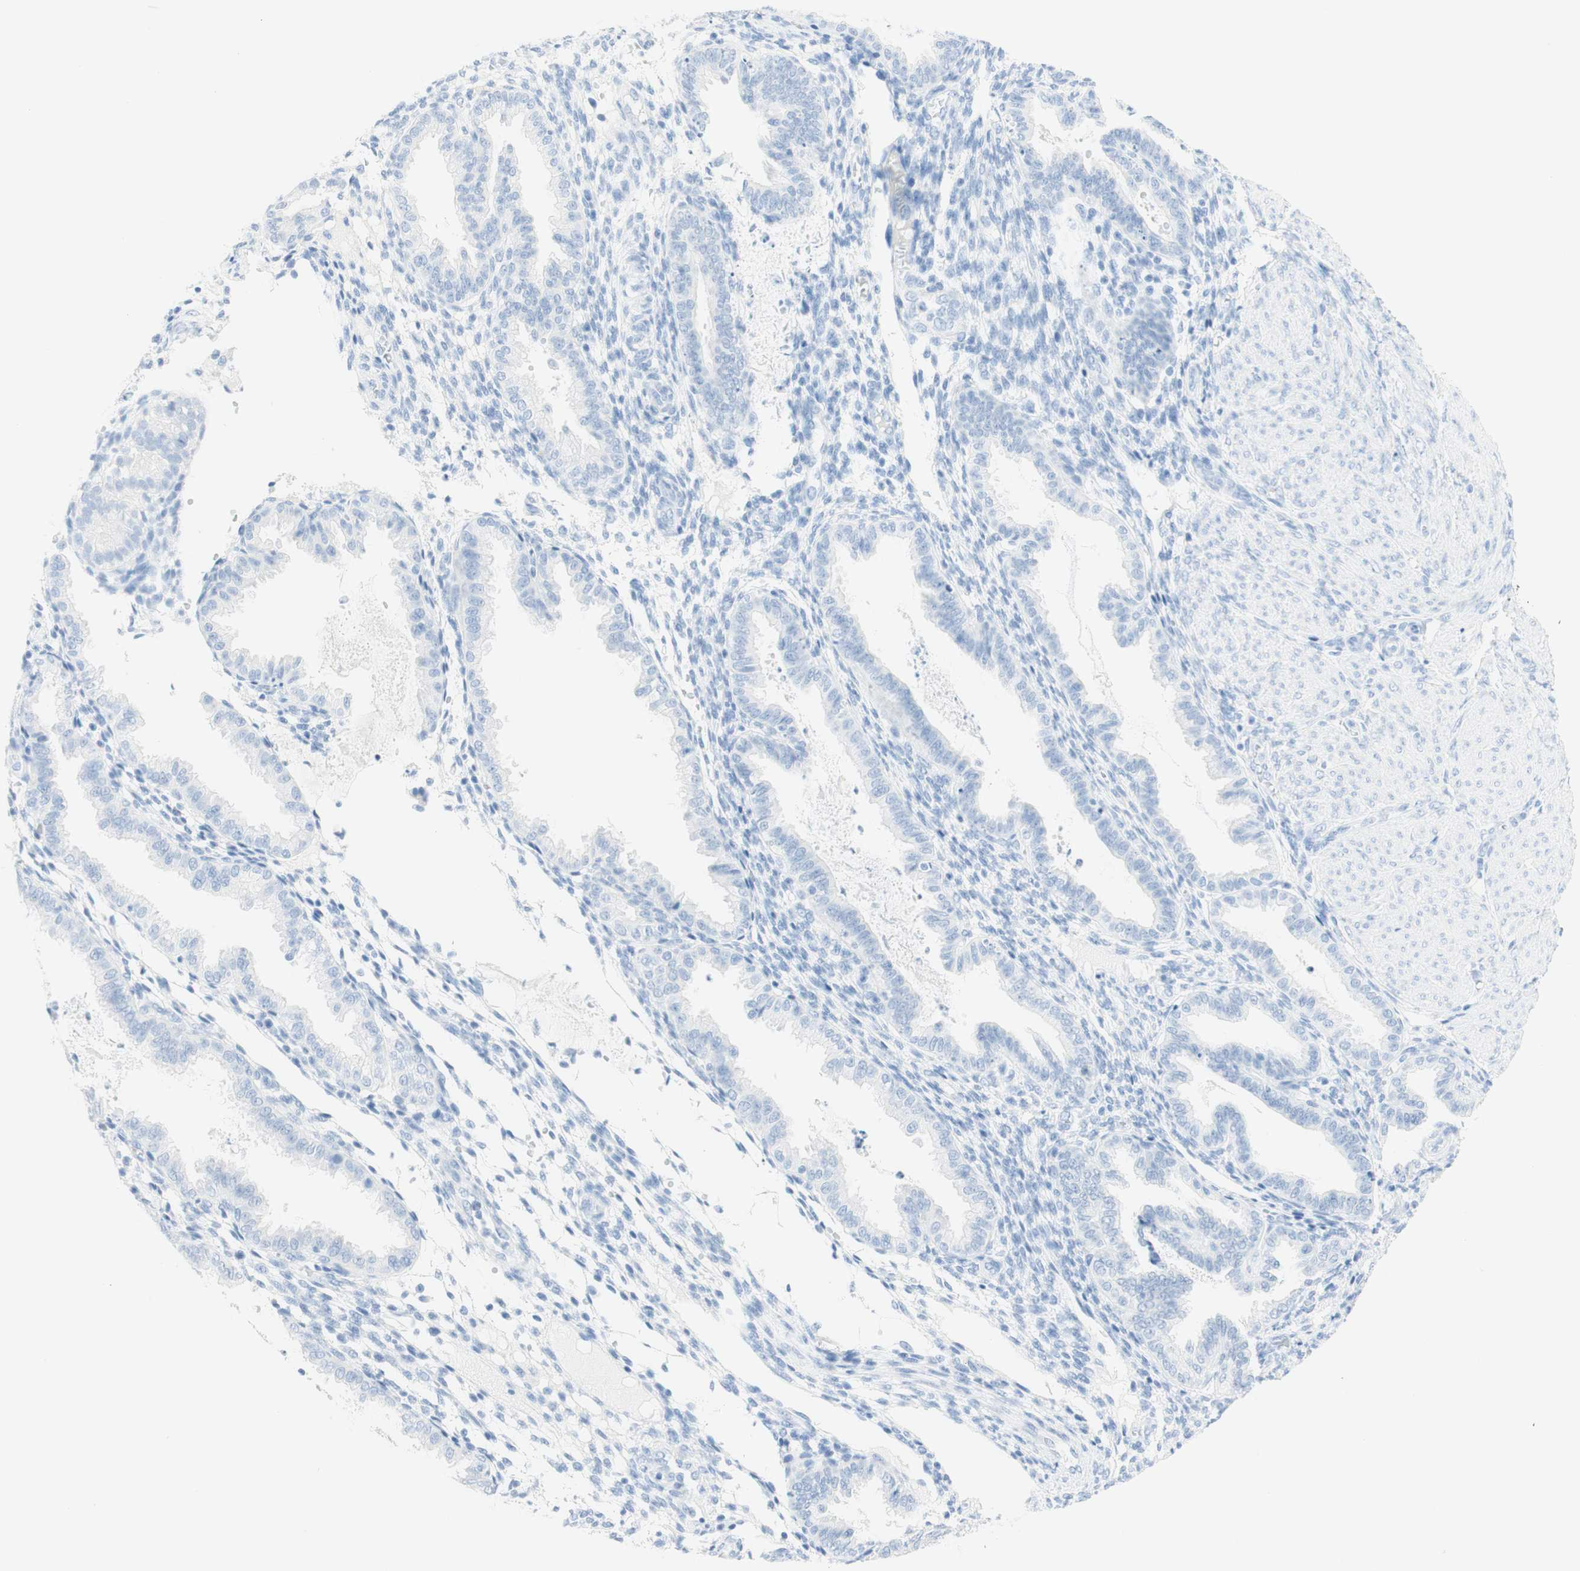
{"staining": {"intensity": "negative", "quantity": "none", "location": "none"}, "tissue": "endometrium", "cell_type": "Cells in endometrial stroma", "image_type": "normal", "snomed": [{"axis": "morphology", "description": "Normal tissue, NOS"}, {"axis": "topography", "description": "Endometrium"}], "caption": "Cells in endometrial stroma show no significant protein expression in normal endometrium. Brightfield microscopy of immunohistochemistry (IHC) stained with DAB (brown) and hematoxylin (blue), captured at high magnification.", "gene": "TPO", "patient": {"sex": "female", "age": 33}}